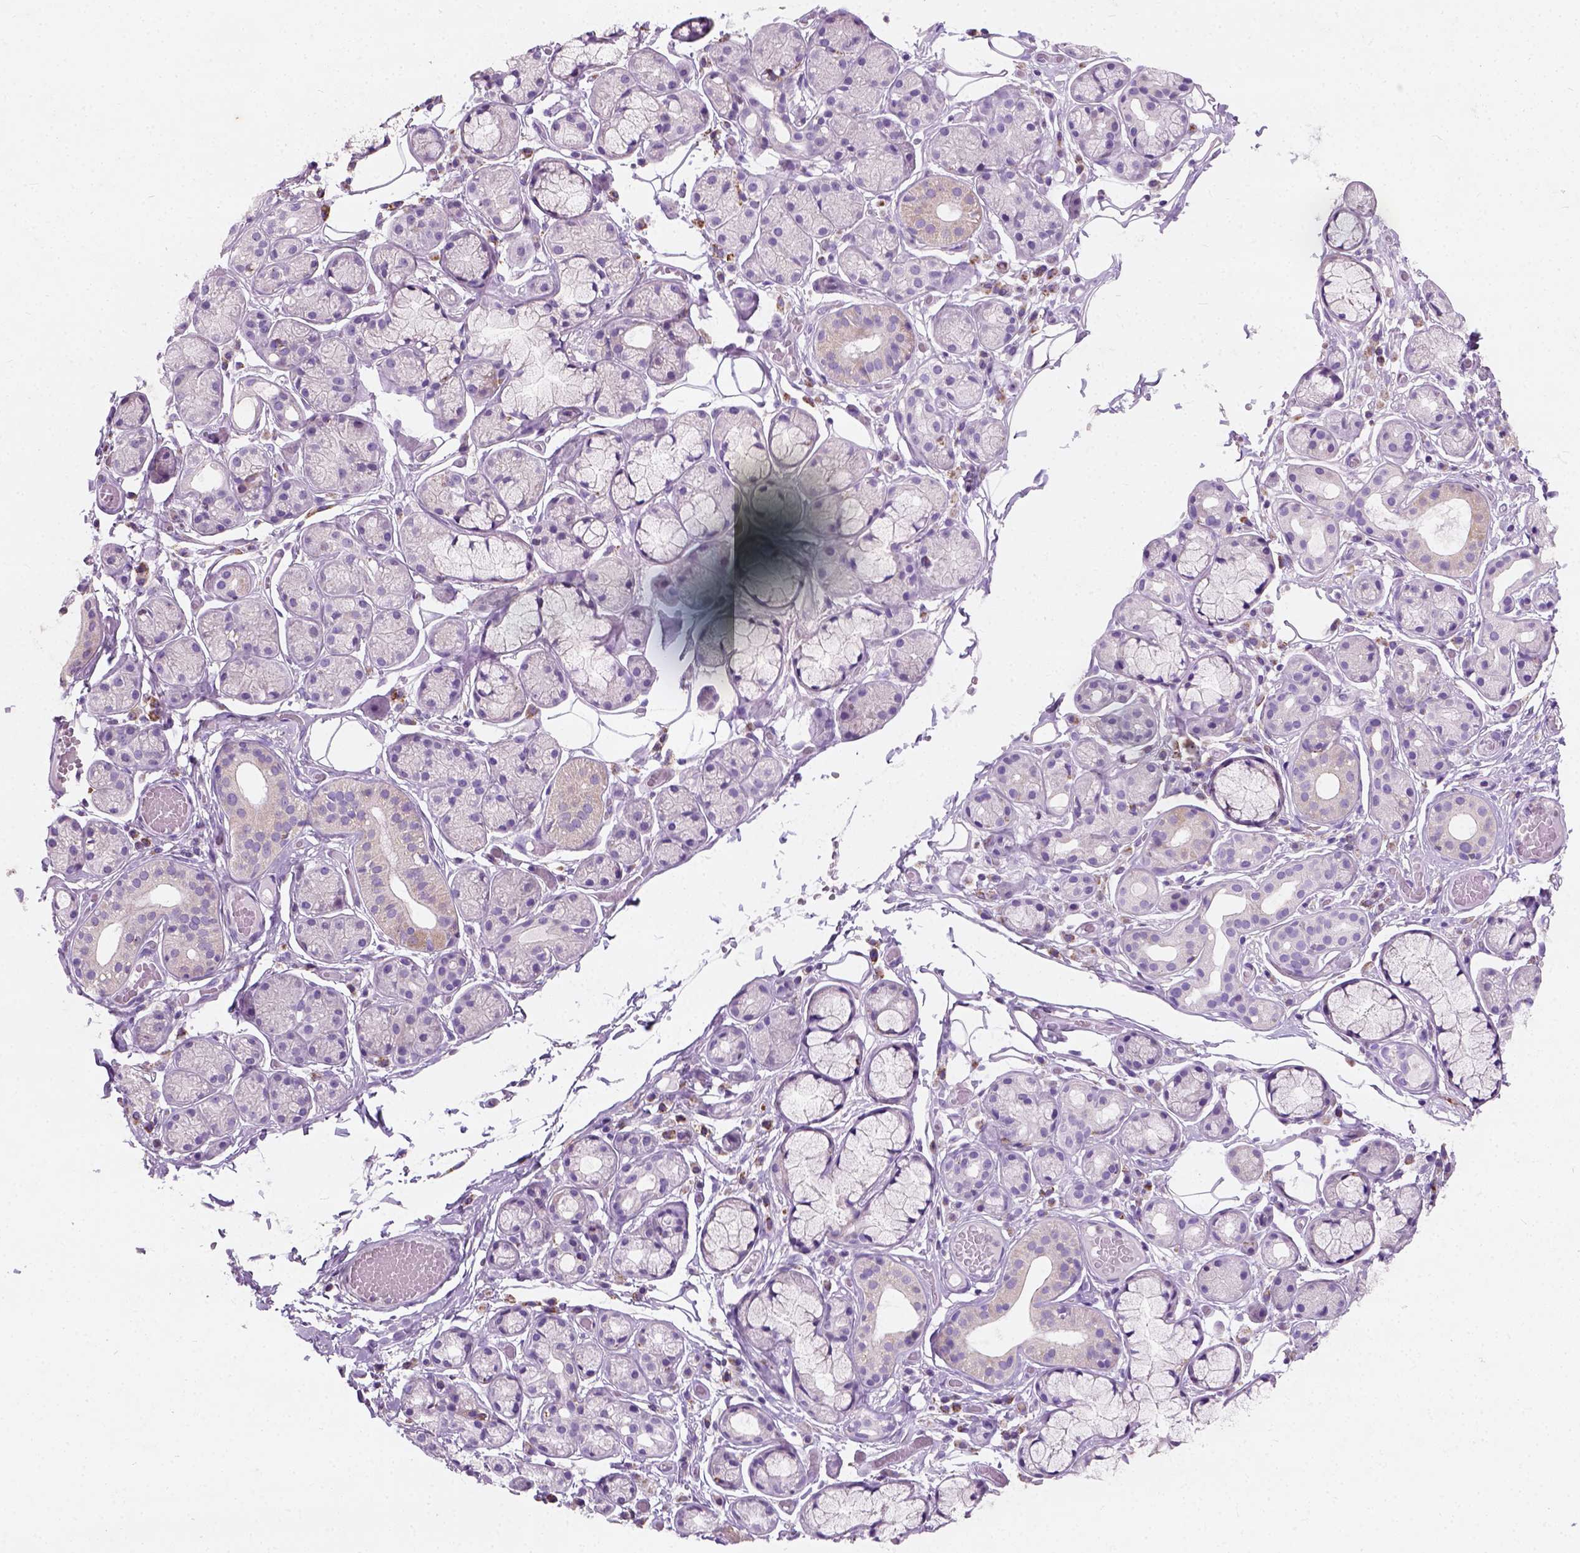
{"staining": {"intensity": "negative", "quantity": "none", "location": "none"}, "tissue": "salivary gland", "cell_type": "Glandular cells", "image_type": "normal", "snomed": [{"axis": "morphology", "description": "Normal tissue, NOS"}, {"axis": "topography", "description": "Salivary gland"}, {"axis": "topography", "description": "Peripheral nerve tissue"}], "caption": "The photomicrograph shows no staining of glandular cells in normal salivary gland. (DAB immunohistochemistry (IHC) with hematoxylin counter stain).", "gene": "CHODL", "patient": {"sex": "male", "age": 71}}